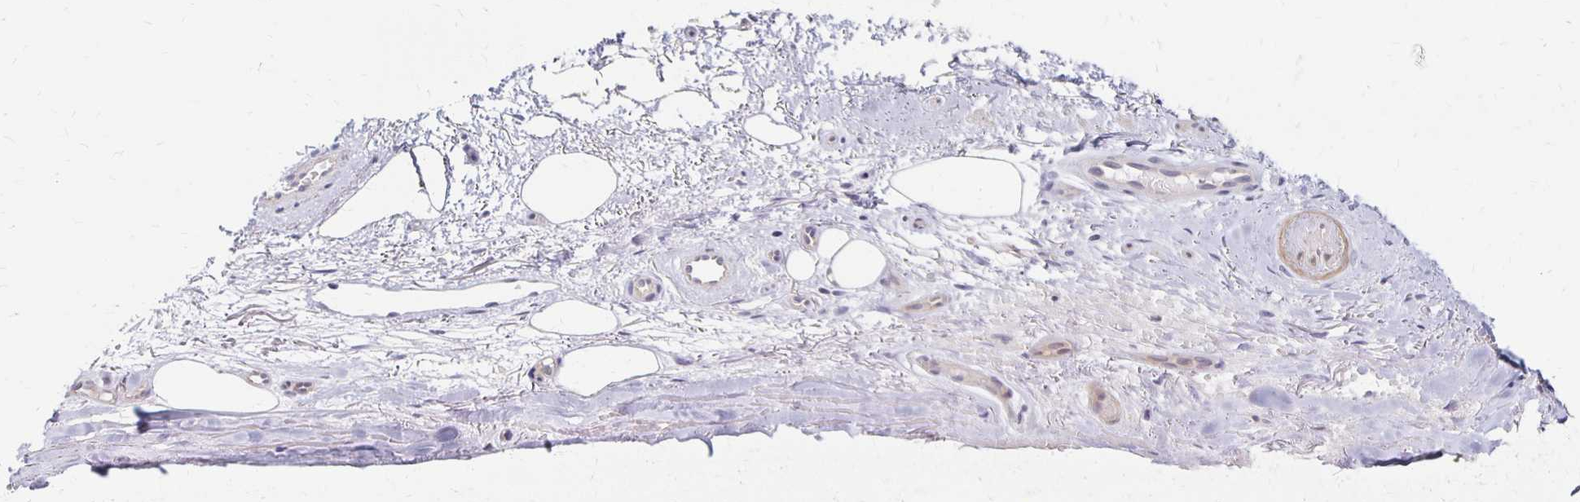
{"staining": {"intensity": "negative", "quantity": "none", "location": "none"}, "tissue": "adipose tissue", "cell_type": "Adipocytes", "image_type": "normal", "snomed": [{"axis": "morphology", "description": "Normal tissue, NOS"}, {"axis": "topography", "description": "Cartilage tissue"}], "caption": "The micrograph shows no staining of adipocytes in normal adipose tissue.", "gene": "PRKCB", "patient": {"sex": "male", "age": 65}}